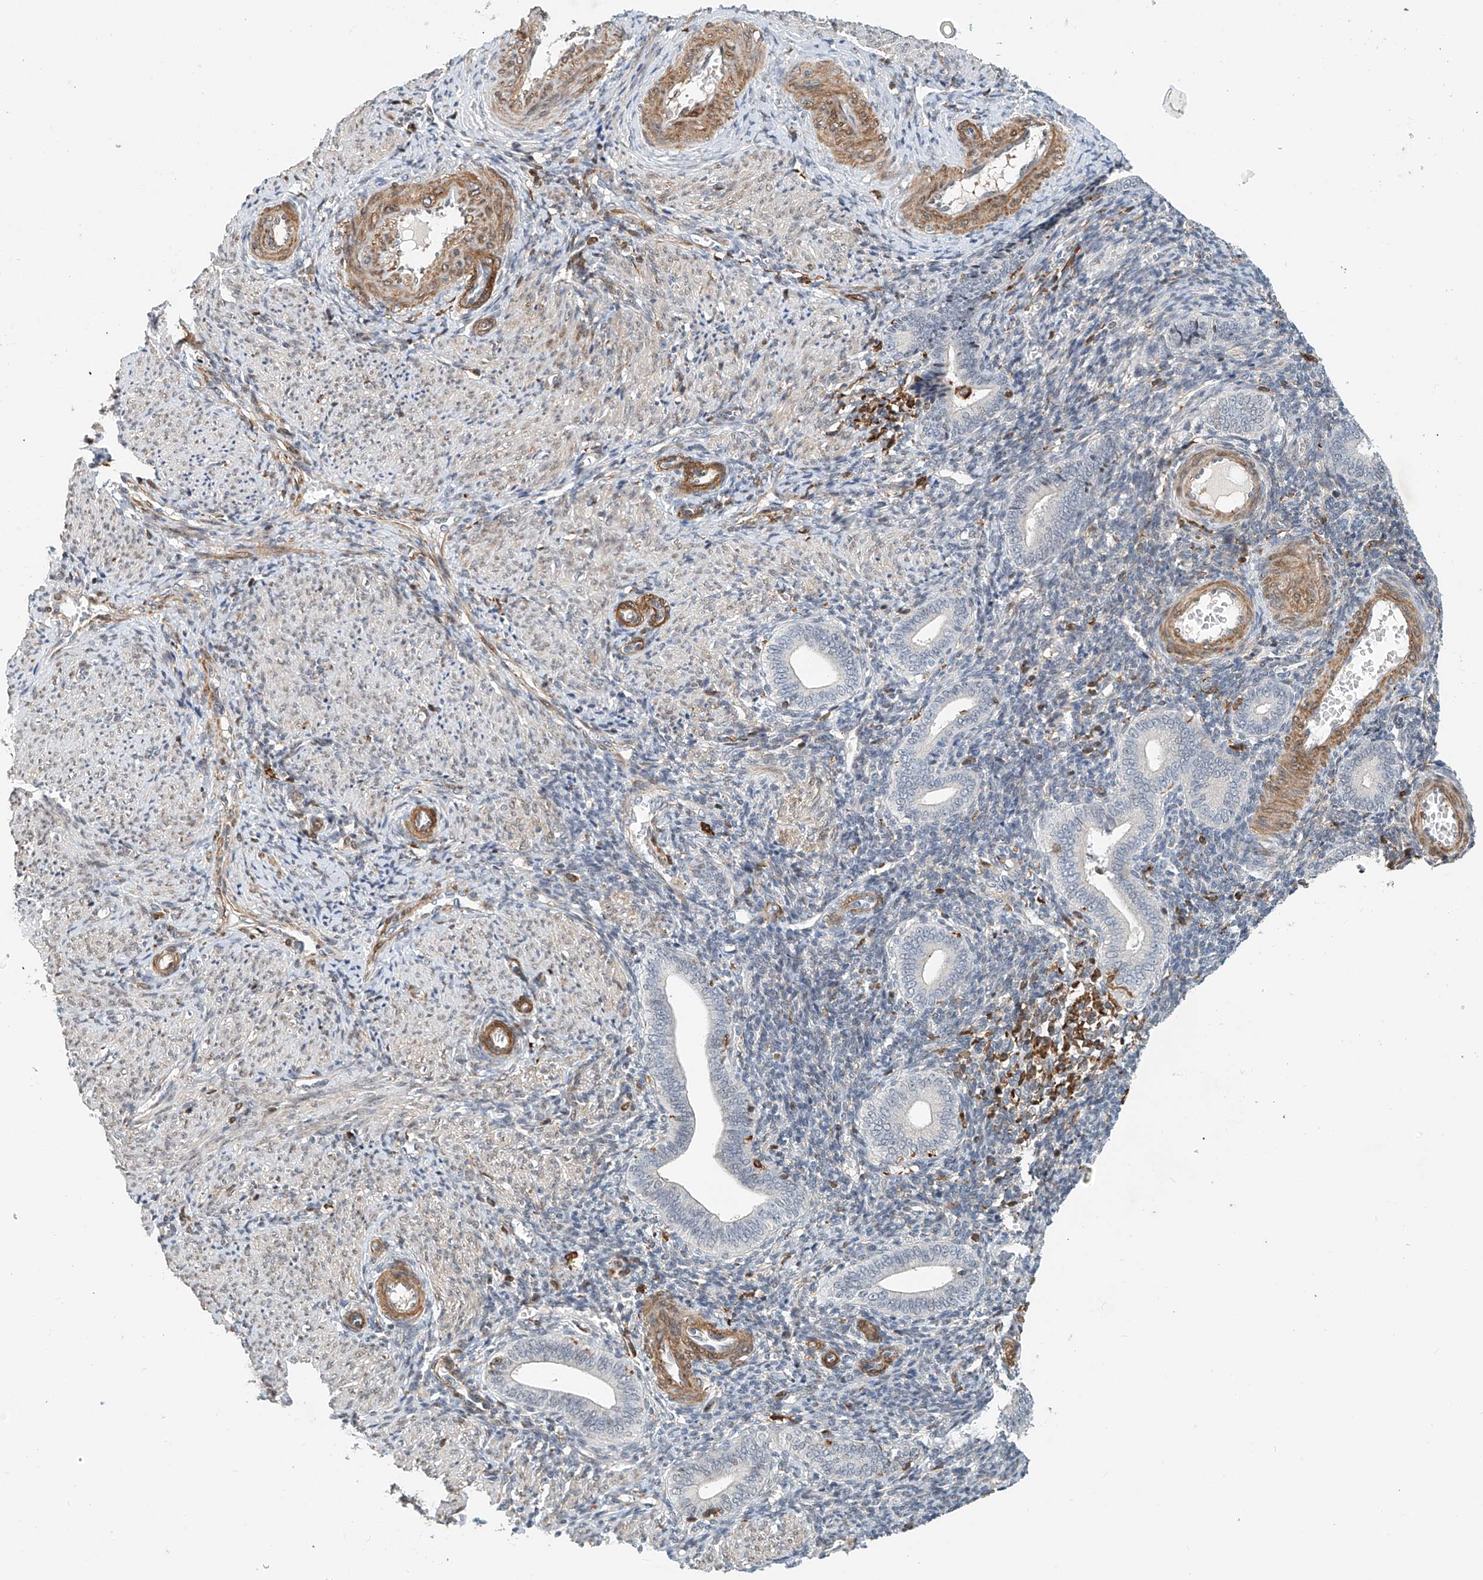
{"staining": {"intensity": "moderate", "quantity": "25%-75%", "location": "cytoplasmic/membranous"}, "tissue": "endometrium", "cell_type": "Cells in endometrial stroma", "image_type": "normal", "snomed": [{"axis": "morphology", "description": "Normal tissue, NOS"}, {"axis": "topography", "description": "Uterus"}, {"axis": "topography", "description": "Endometrium"}], "caption": "Protein expression analysis of normal endometrium reveals moderate cytoplasmic/membranous expression in about 25%-75% of cells in endometrial stroma.", "gene": "MICAL1", "patient": {"sex": "female", "age": 33}}